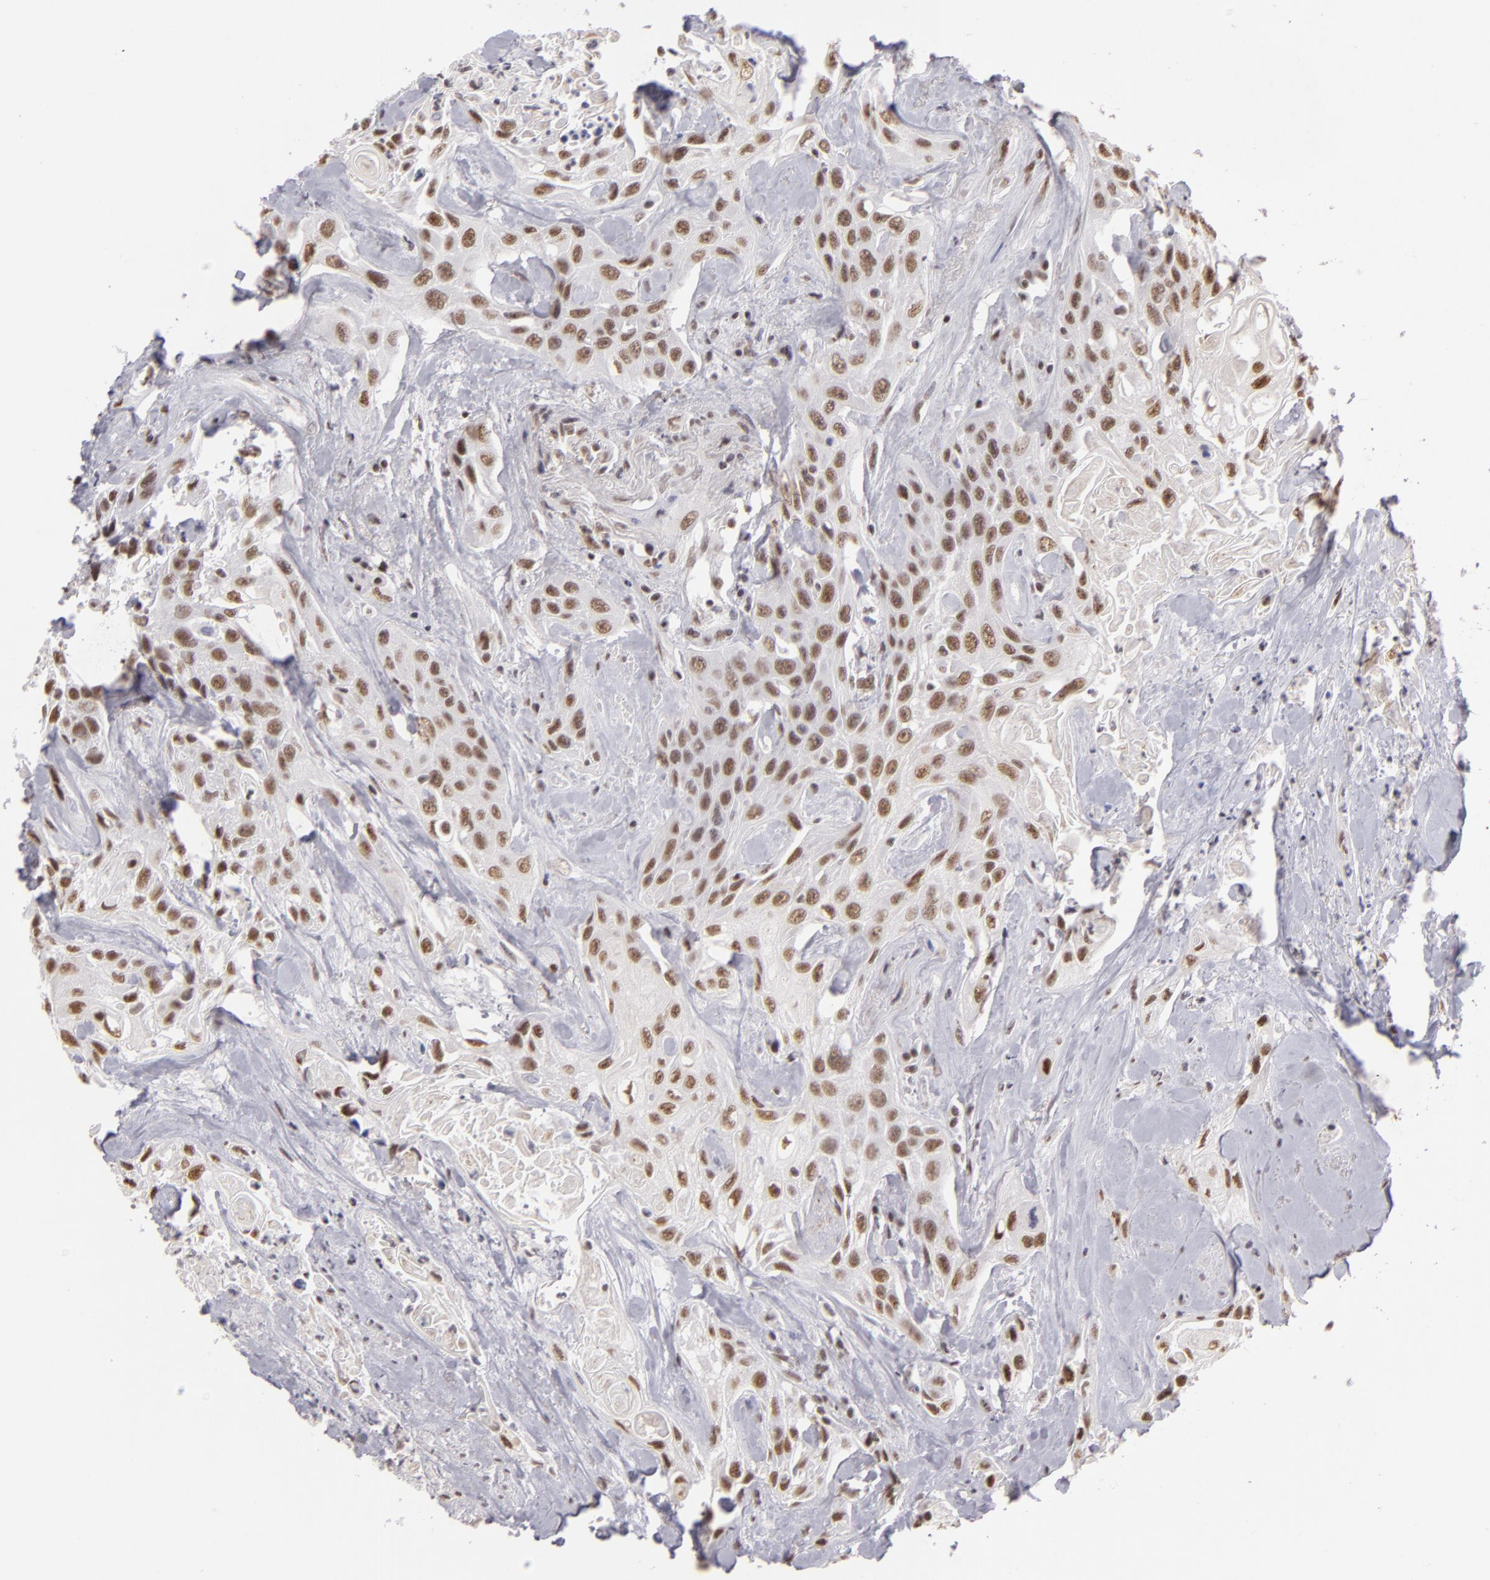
{"staining": {"intensity": "weak", "quantity": "25%-75%", "location": "nuclear"}, "tissue": "urothelial cancer", "cell_type": "Tumor cells", "image_type": "cancer", "snomed": [{"axis": "morphology", "description": "Urothelial carcinoma, High grade"}, {"axis": "topography", "description": "Urinary bladder"}], "caption": "A histopathology image of human urothelial cancer stained for a protein reveals weak nuclear brown staining in tumor cells.", "gene": "INTS6", "patient": {"sex": "female", "age": 84}}